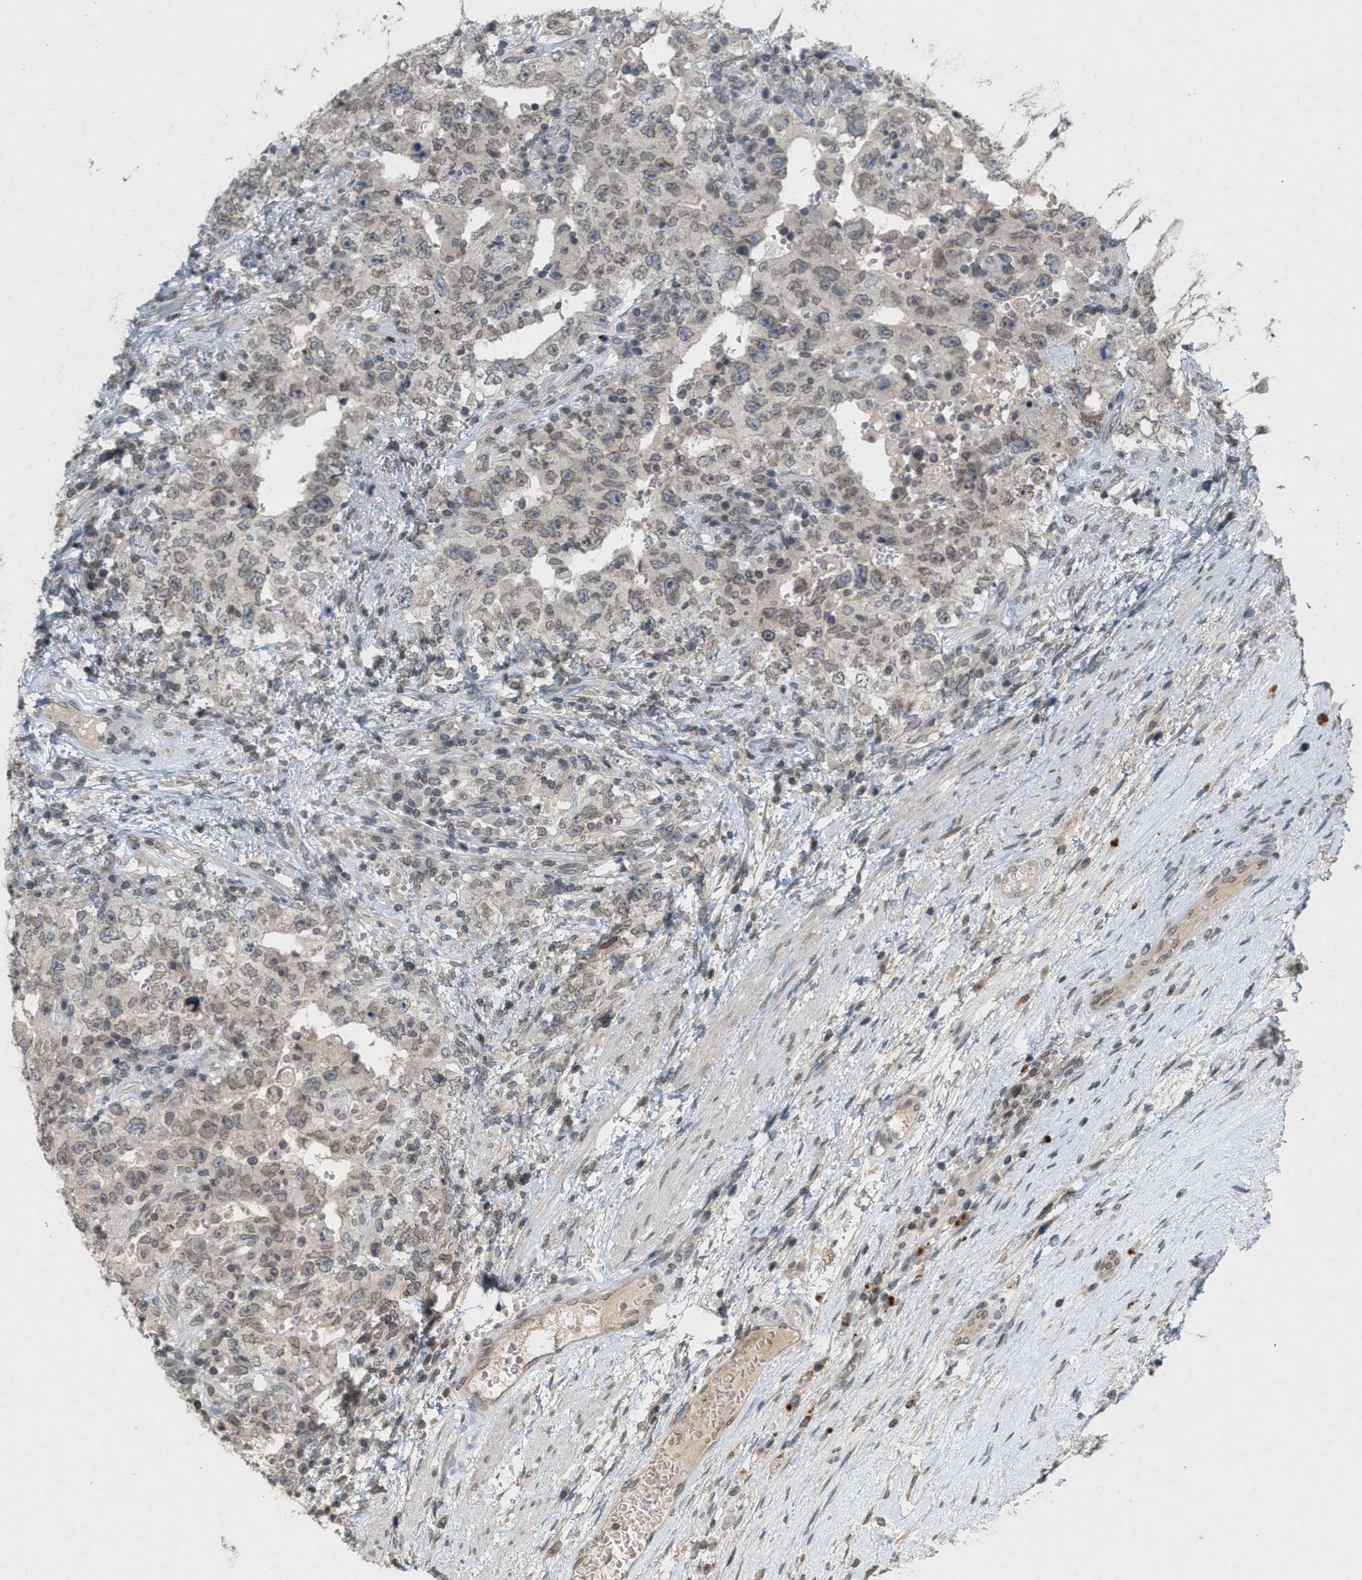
{"staining": {"intensity": "weak", "quantity": ">75%", "location": "cytoplasmic/membranous,nuclear"}, "tissue": "testis cancer", "cell_type": "Tumor cells", "image_type": "cancer", "snomed": [{"axis": "morphology", "description": "Carcinoma, Embryonal, NOS"}, {"axis": "topography", "description": "Testis"}], "caption": "This micrograph shows immunohistochemistry (IHC) staining of testis cancer, with low weak cytoplasmic/membranous and nuclear expression in approximately >75% of tumor cells.", "gene": "ABHD6", "patient": {"sex": "male", "age": 26}}